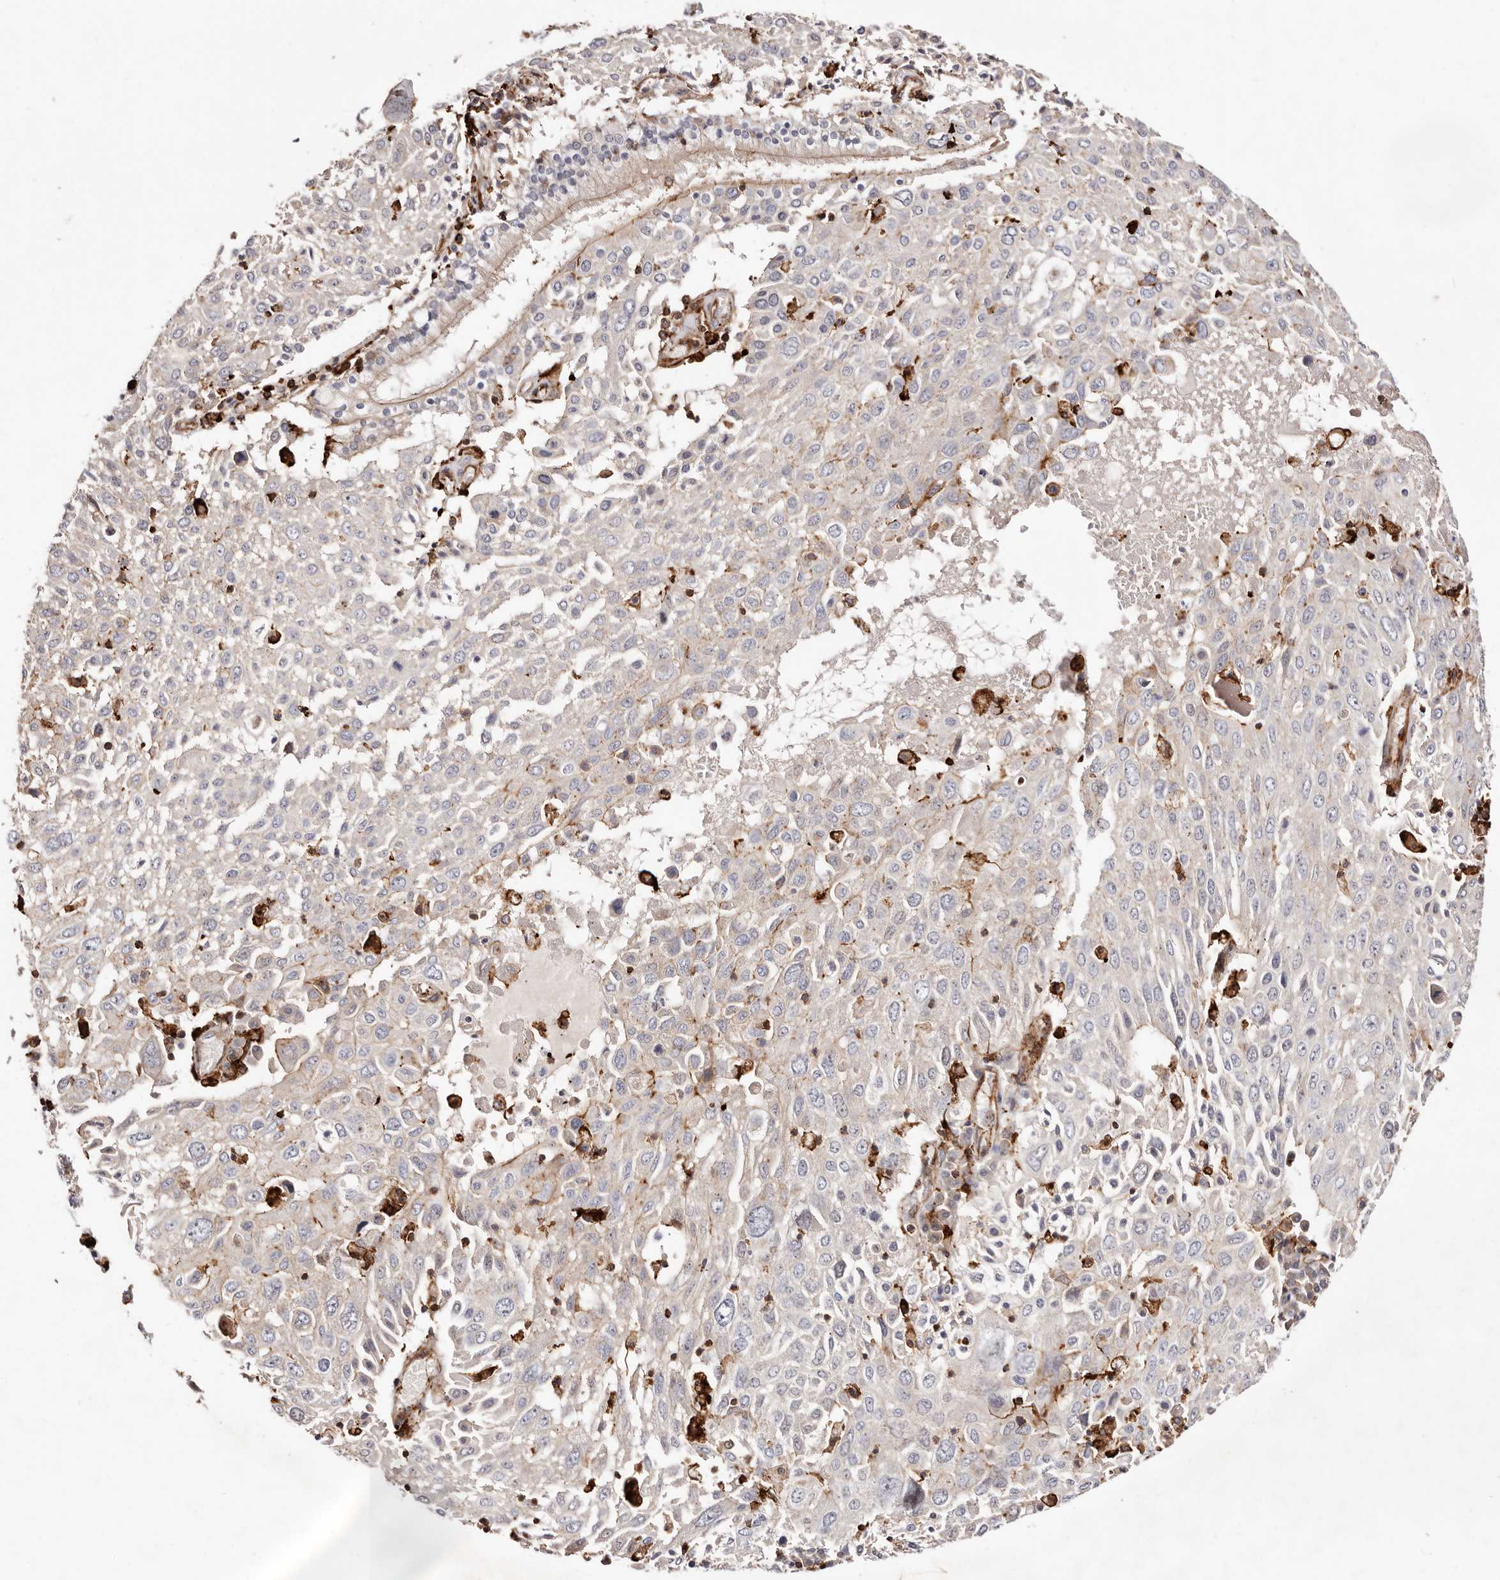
{"staining": {"intensity": "negative", "quantity": "none", "location": "none"}, "tissue": "lung cancer", "cell_type": "Tumor cells", "image_type": "cancer", "snomed": [{"axis": "morphology", "description": "Squamous cell carcinoma, NOS"}, {"axis": "topography", "description": "Lung"}], "caption": "A histopathology image of squamous cell carcinoma (lung) stained for a protein demonstrates no brown staining in tumor cells.", "gene": "PTPN22", "patient": {"sex": "male", "age": 65}}